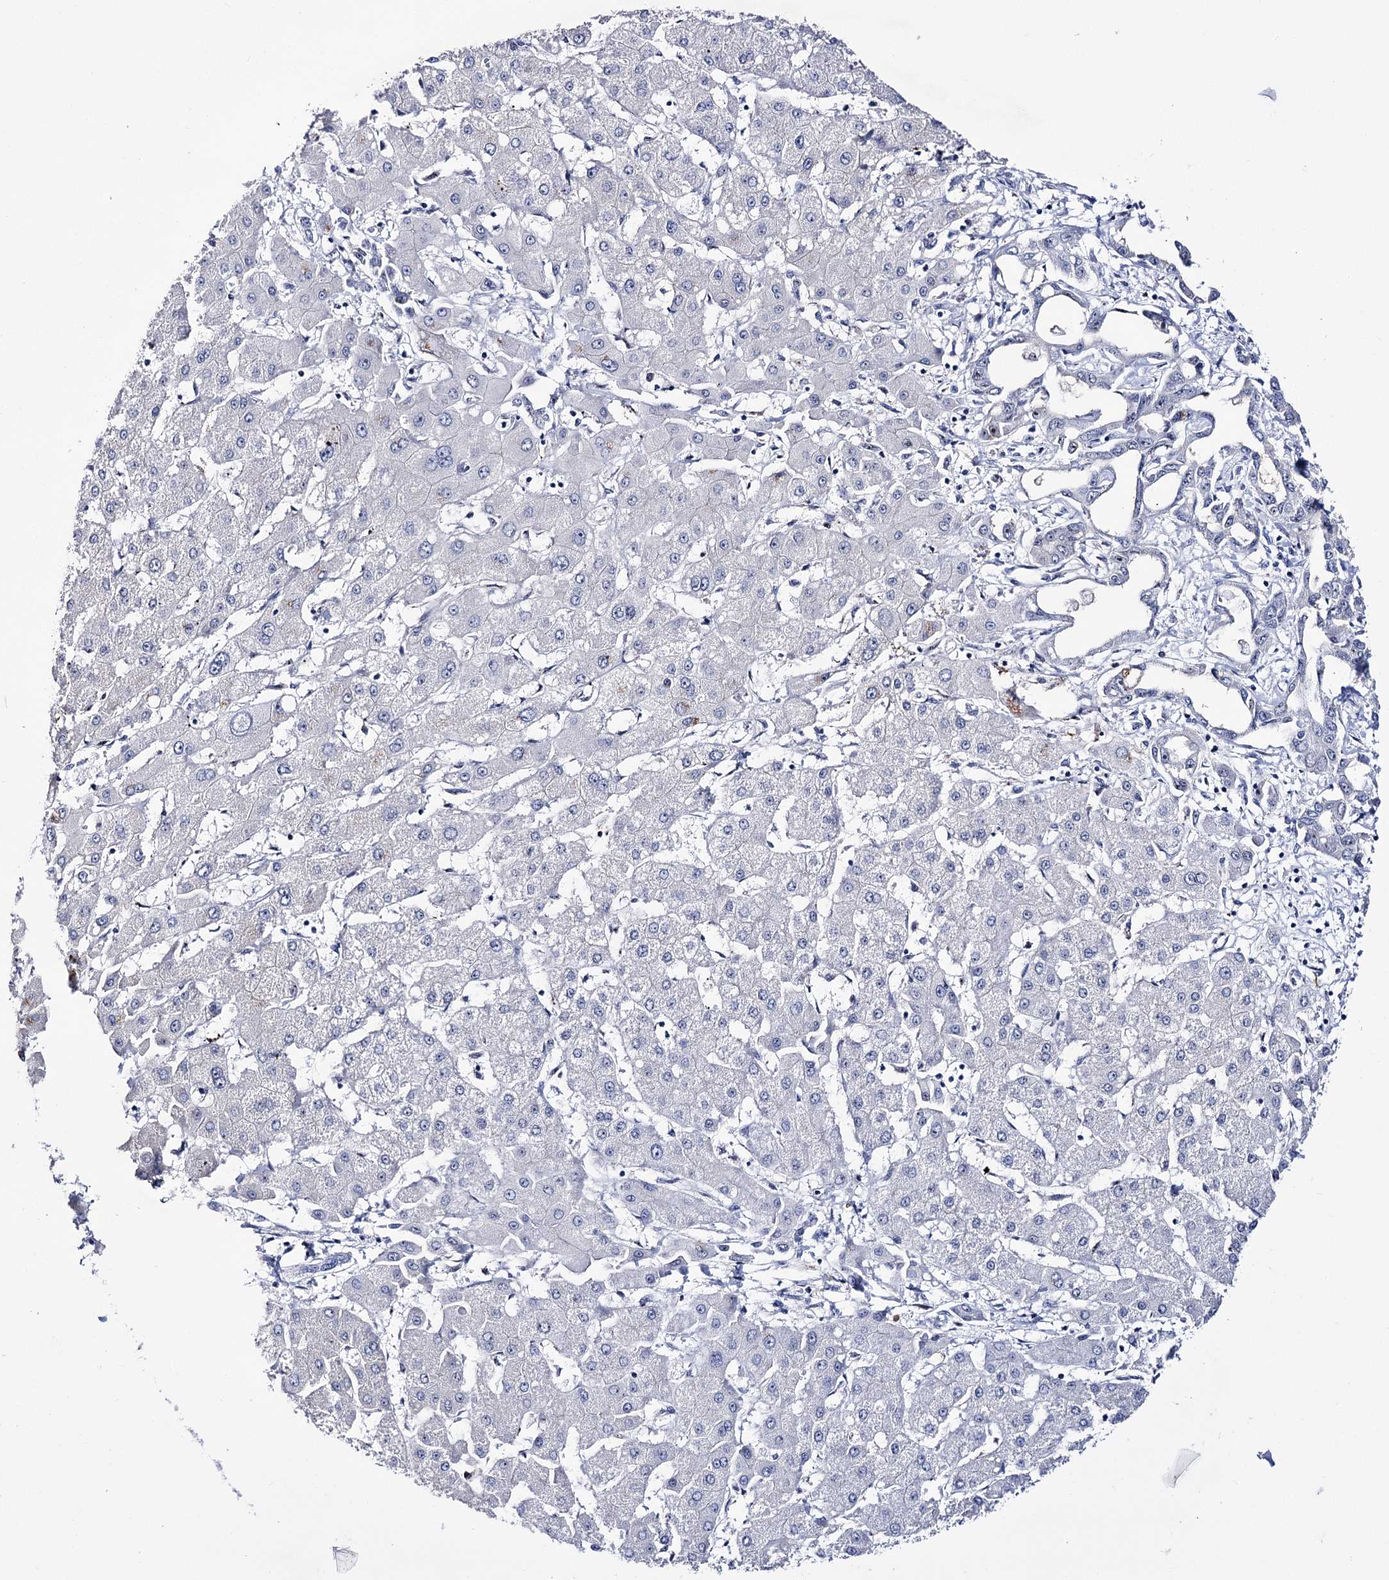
{"staining": {"intensity": "moderate", "quantity": "<25%", "location": "nuclear"}, "tissue": "liver cancer", "cell_type": "Tumor cells", "image_type": "cancer", "snomed": [{"axis": "morphology", "description": "Cholangiocarcinoma"}, {"axis": "topography", "description": "Liver"}], "caption": "Protein staining reveals moderate nuclear positivity in about <25% of tumor cells in liver cholangiocarcinoma.", "gene": "PCGF5", "patient": {"sex": "male", "age": 59}}